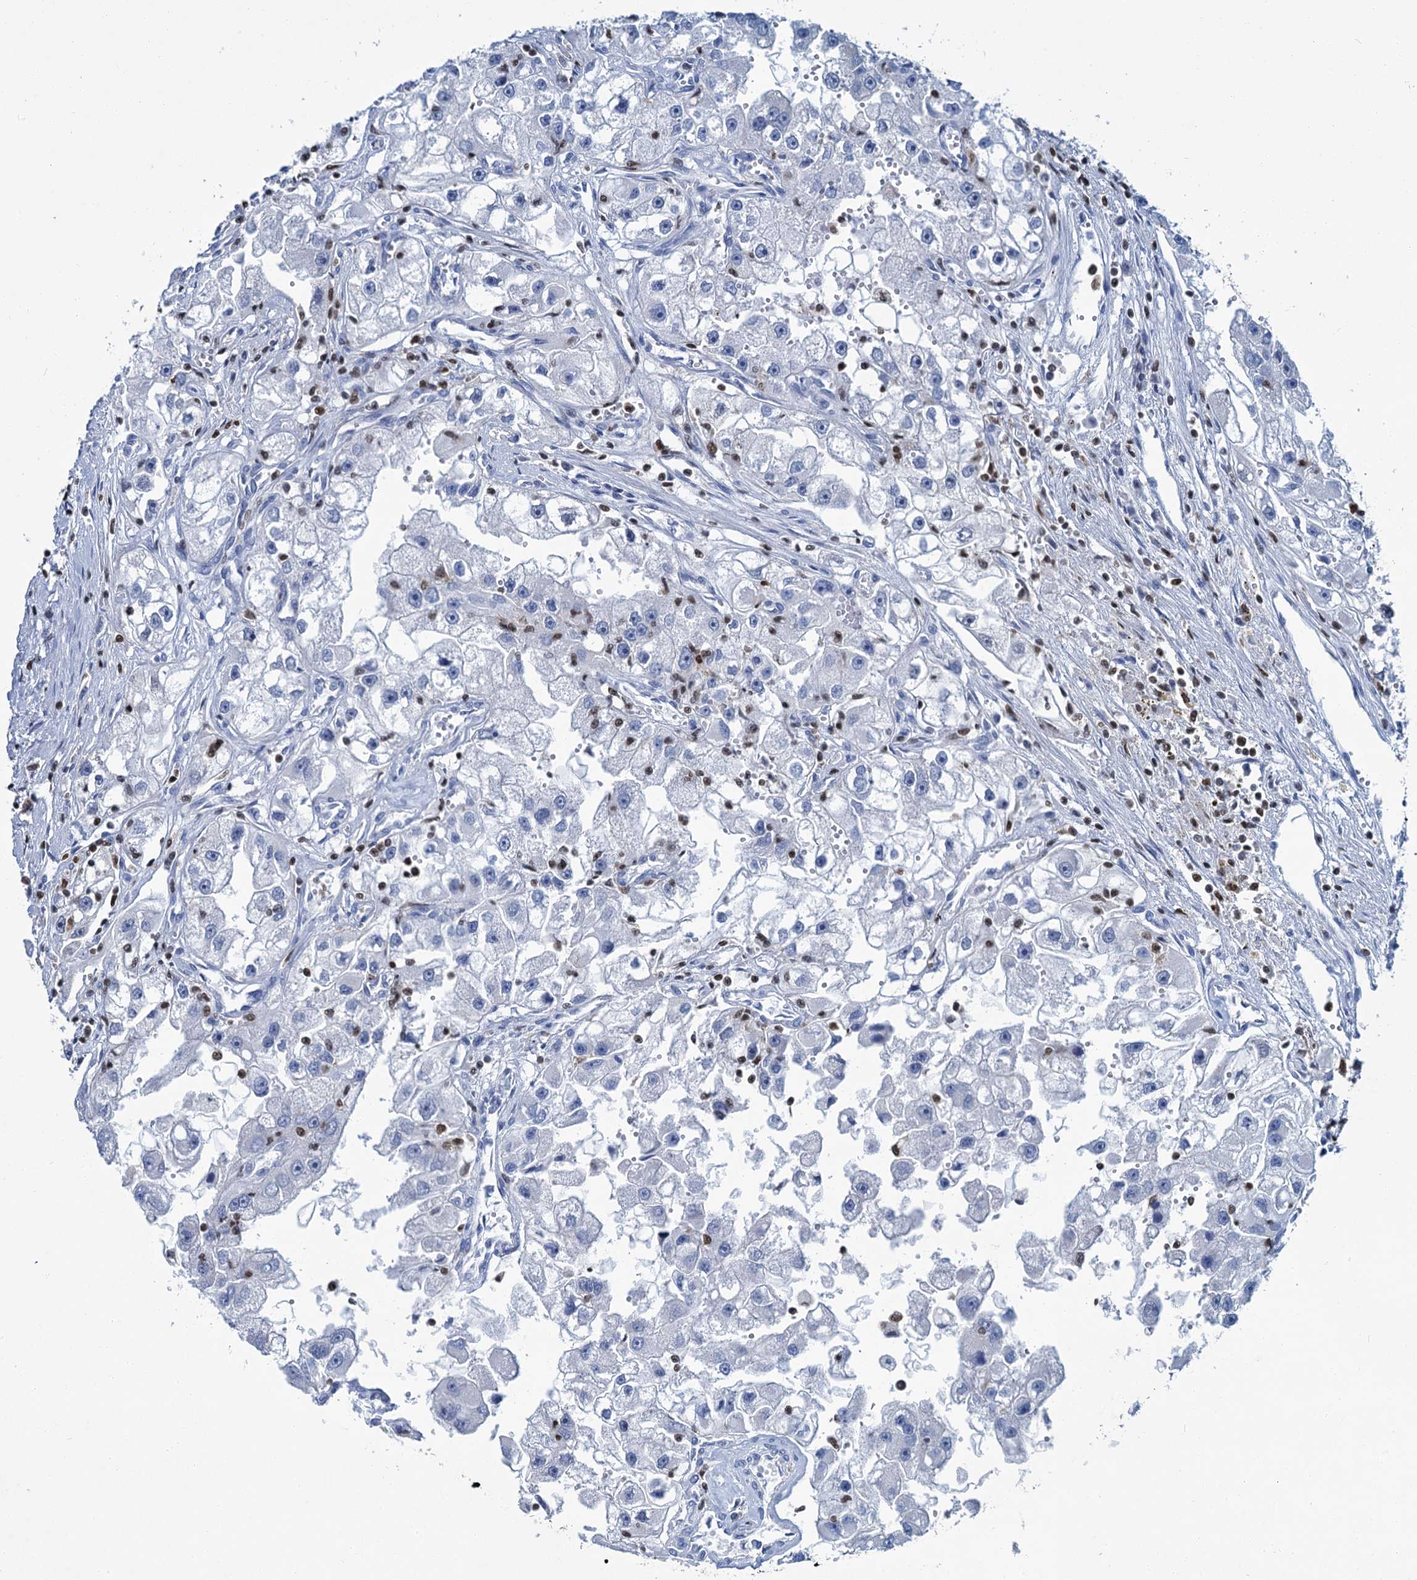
{"staining": {"intensity": "negative", "quantity": "none", "location": "none"}, "tissue": "renal cancer", "cell_type": "Tumor cells", "image_type": "cancer", "snomed": [{"axis": "morphology", "description": "Adenocarcinoma, NOS"}, {"axis": "topography", "description": "Kidney"}], "caption": "Tumor cells are negative for protein expression in human renal cancer (adenocarcinoma).", "gene": "CELF2", "patient": {"sex": "male", "age": 63}}